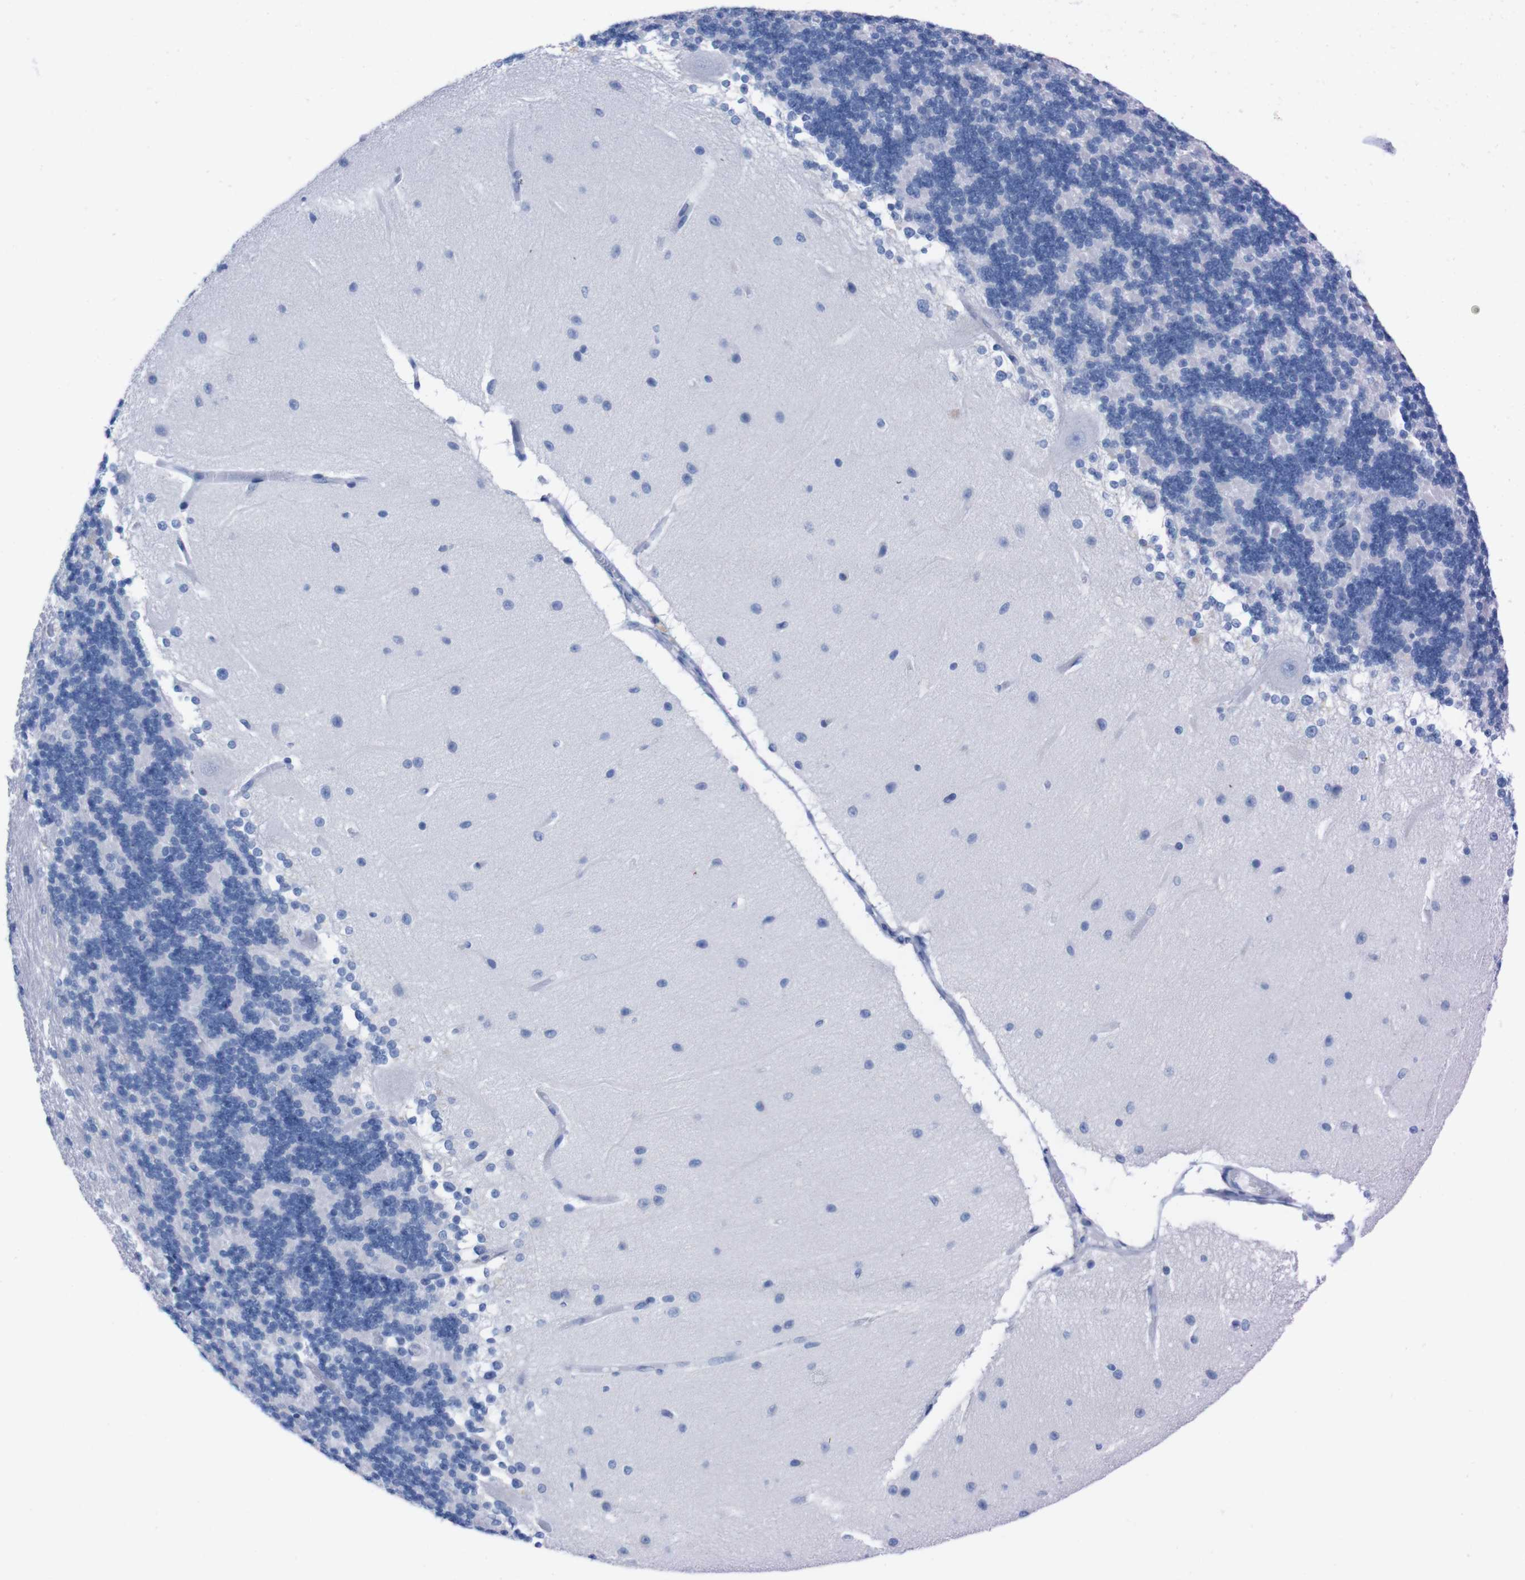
{"staining": {"intensity": "negative", "quantity": "none", "location": "none"}, "tissue": "cerebellum", "cell_type": "Cells in granular layer", "image_type": "normal", "snomed": [{"axis": "morphology", "description": "Normal tissue, NOS"}, {"axis": "topography", "description": "Cerebellum"}], "caption": "Immunohistochemistry image of normal cerebellum stained for a protein (brown), which shows no staining in cells in granular layer.", "gene": "TMEM243", "patient": {"sex": "female", "age": 54}}